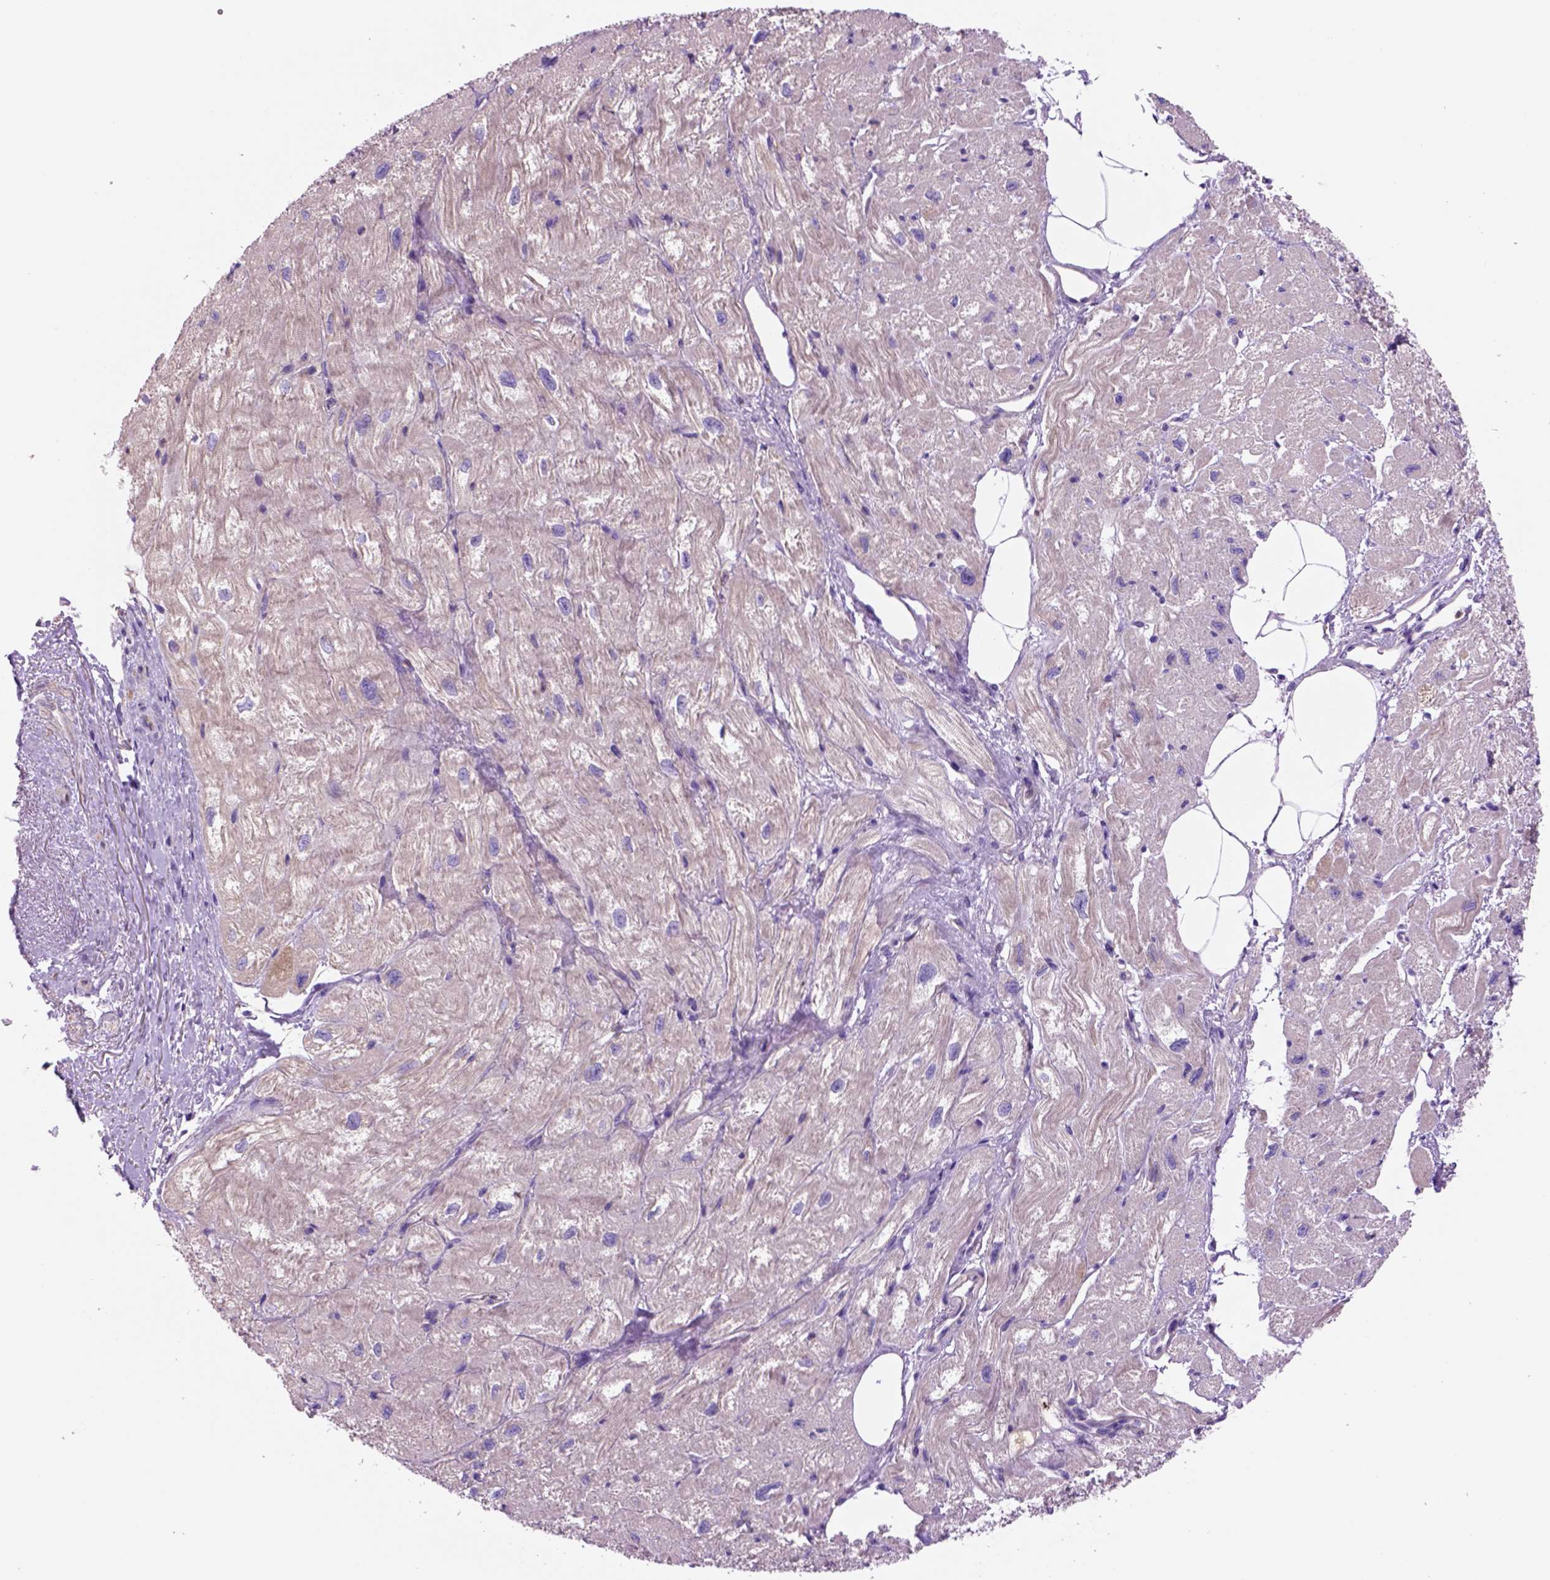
{"staining": {"intensity": "negative", "quantity": "none", "location": "none"}, "tissue": "heart muscle", "cell_type": "Cardiomyocytes", "image_type": "normal", "snomed": [{"axis": "morphology", "description": "Normal tissue, NOS"}, {"axis": "topography", "description": "Heart"}], "caption": "The micrograph shows no staining of cardiomyocytes in unremarkable heart muscle.", "gene": "PIAS3", "patient": {"sex": "female", "age": 62}}